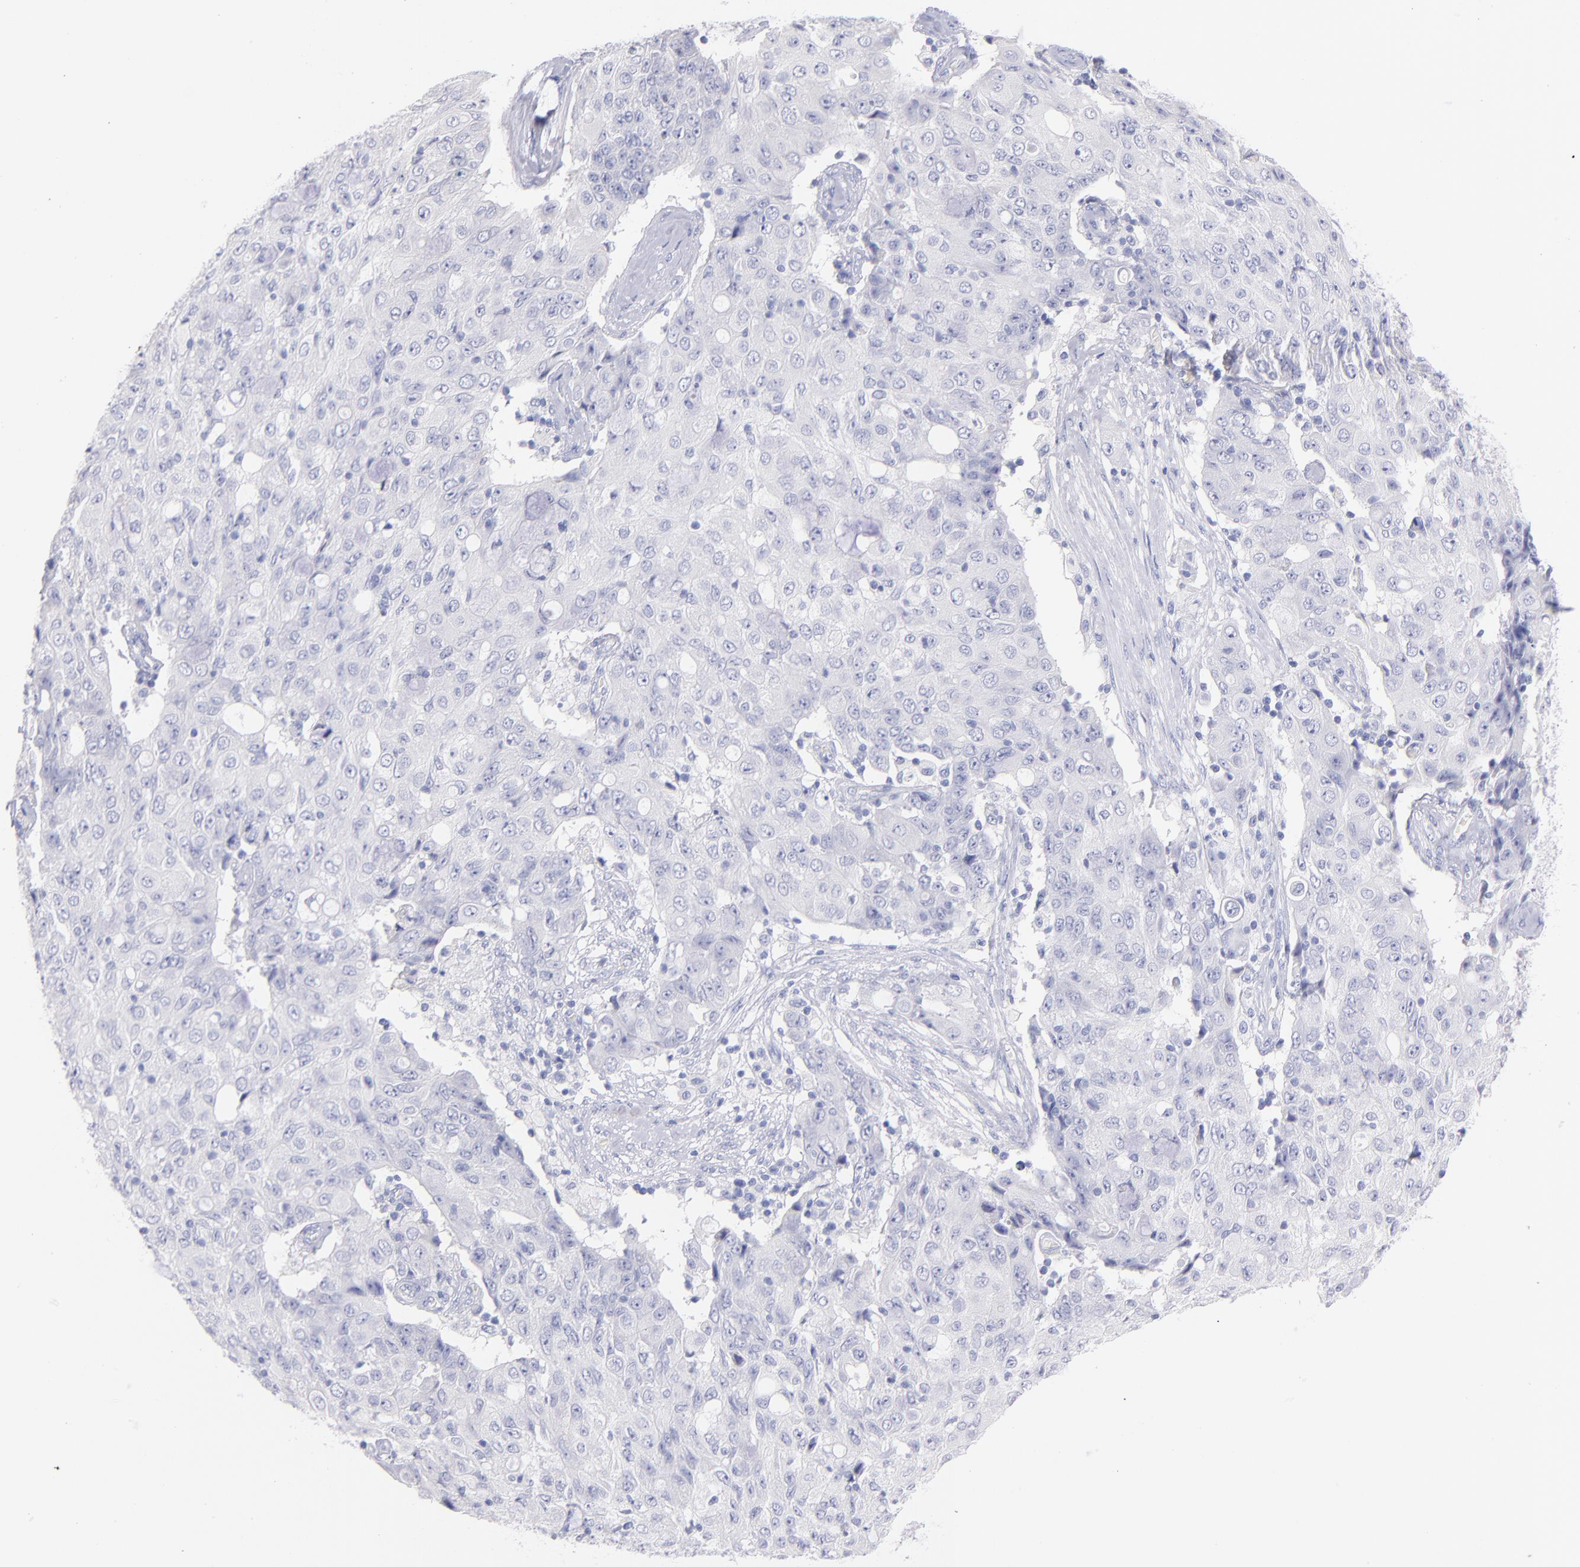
{"staining": {"intensity": "negative", "quantity": "none", "location": "none"}, "tissue": "ovarian cancer", "cell_type": "Tumor cells", "image_type": "cancer", "snomed": [{"axis": "morphology", "description": "Carcinoma, endometroid"}, {"axis": "topography", "description": "Ovary"}], "caption": "The histopathology image shows no staining of tumor cells in endometroid carcinoma (ovarian).", "gene": "SCGN", "patient": {"sex": "female", "age": 42}}